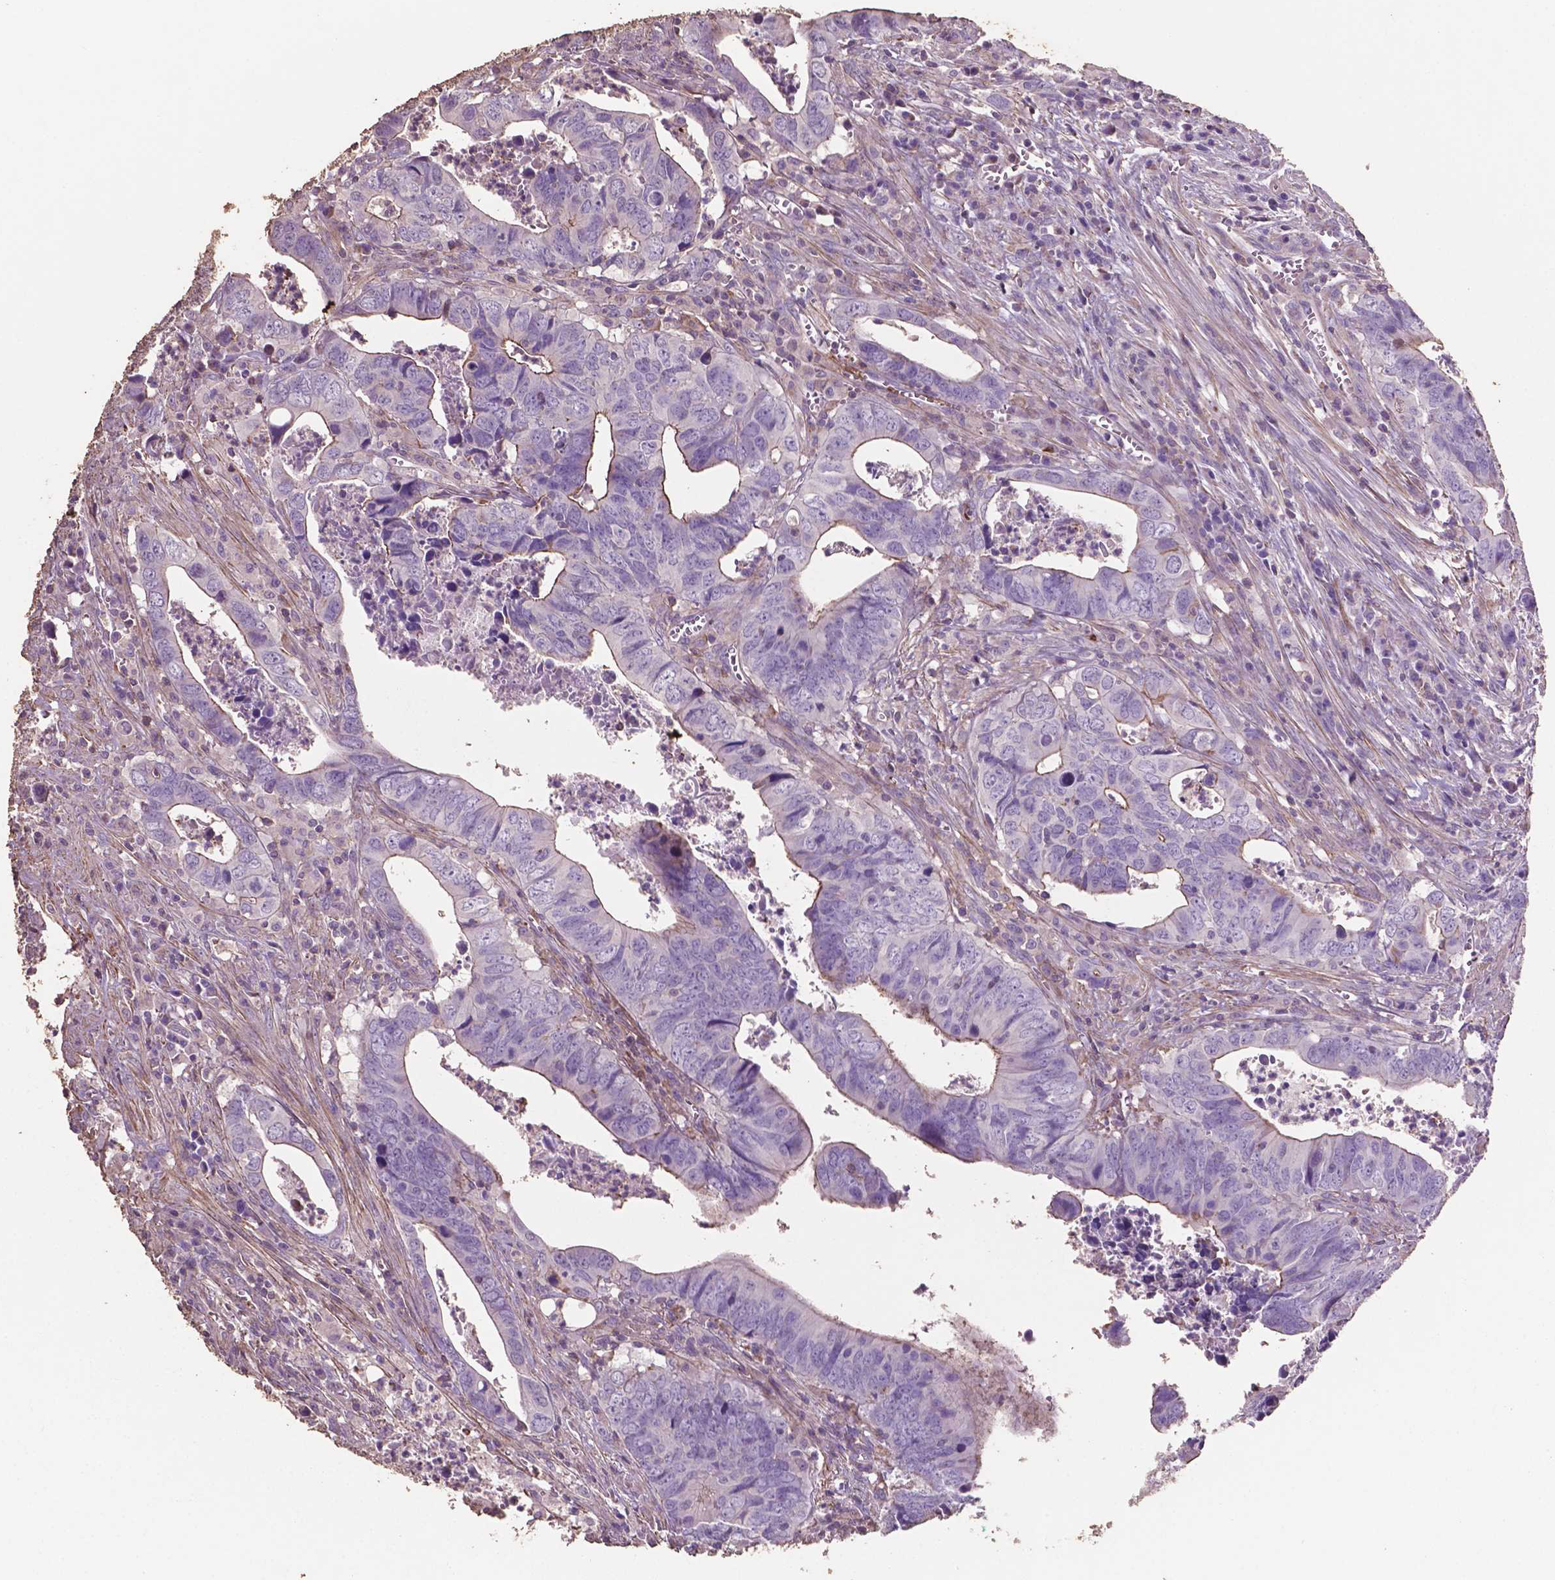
{"staining": {"intensity": "moderate", "quantity": "<25%", "location": "cytoplasmic/membranous"}, "tissue": "colorectal cancer", "cell_type": "Tumor cells", "image_type": "cancer", "snomed": [{"axis": "morphology", "description": "Adenocarcinoma, NOS"}, {"axis": "topography", "description": "Colon"}], "caption": "An immunohistochemistry micrograph of tumor tissue is shown. Protein staining in brown shows moderate cytoplasmic/membranous positivity in adenocarcinoma (colorectal) within tumor cells. (Brightfield microscopy of DAB IHC at high magnification).", "gene": "COMMD4", "patient": {"sex": "female", "age": 82}}